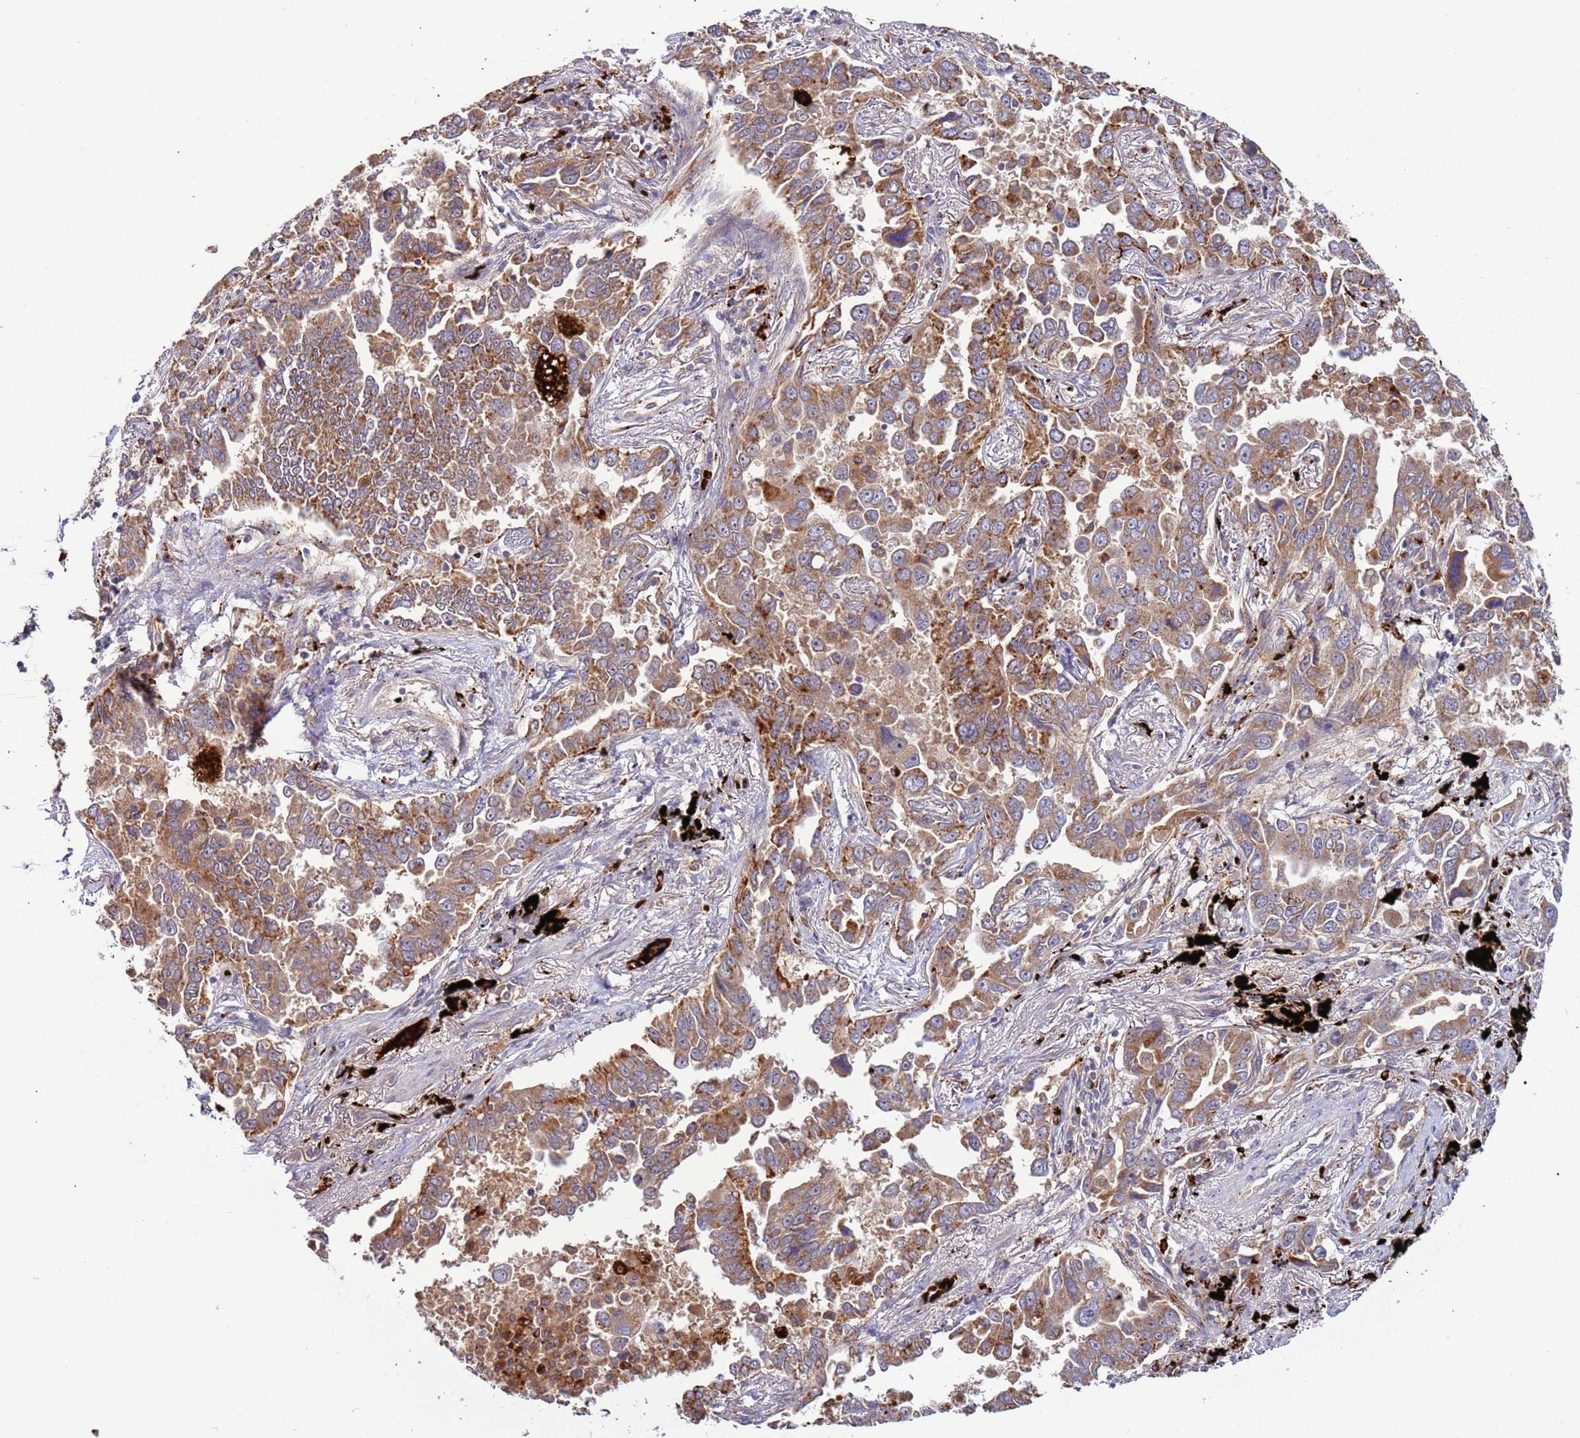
{"staining": {"intensity": "moderate", "quantity": ">75%", "location": "cytoplasmic/membranous"}, "tissue": "lung cancer", "cell_type": "Tumor cells", "image_type": "cancer", "snomed": [{"axis": "morphology", "description": "Adenocarcinoma, NOS"}, {"axis": "topography", "description": "Lung"}], "caption": "Lung cancer tissue displays moderate cytoplasmic/membranous expression in approximately >75% of tumor cells", "gene": "VPS36", "patient": {"sex": "male", "age": 67}}